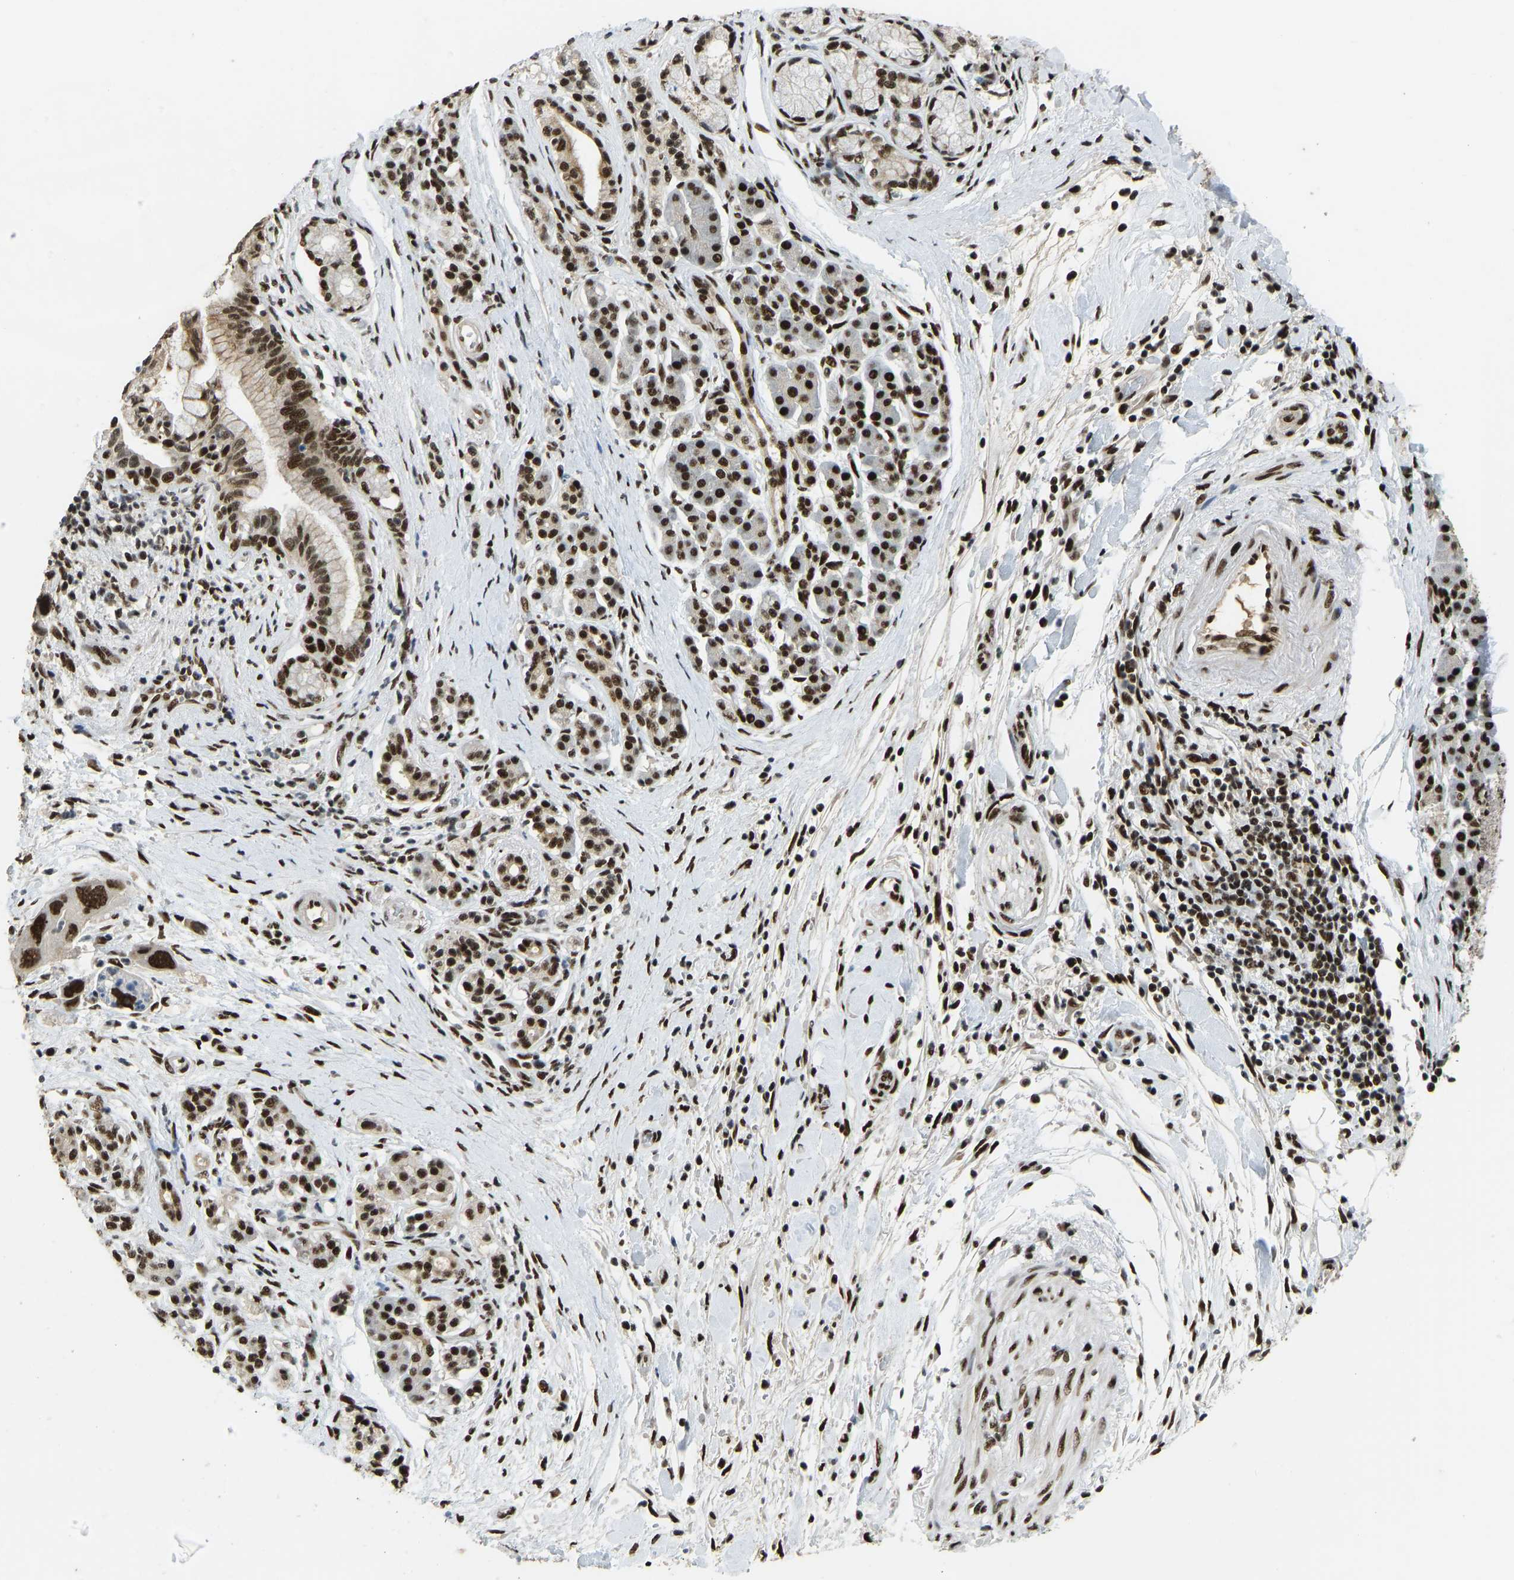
{"staining": {"intensity": "strong", "quantity": ">75%", "location": "nuclear"}, "tissue": "pancreatic cancer", "cell_type": "Tumor cells", "image_type": "cancer", "snomed": [{"axis": "morphology", "description": "Normal tissue, NOS"}, {"axis": "morphology", "description": "Adenocarcinoma, NOS"}, {"axis": "topography", "description": "Pancreas"}], "caption": "Immunohistochemical staining of pancreatic cancer (adenocarcinoma) shows high levels of strong nuclear protein positivity in about >75% of tumor cells. (Stains: DAB (3,3'-diaminobenzidine) in brown, nuclei in blue, Microscopy: brightfield microscopy at high magnification).", "gene": "FOXK1", "patient": {"sex": "female", "age": 71}}